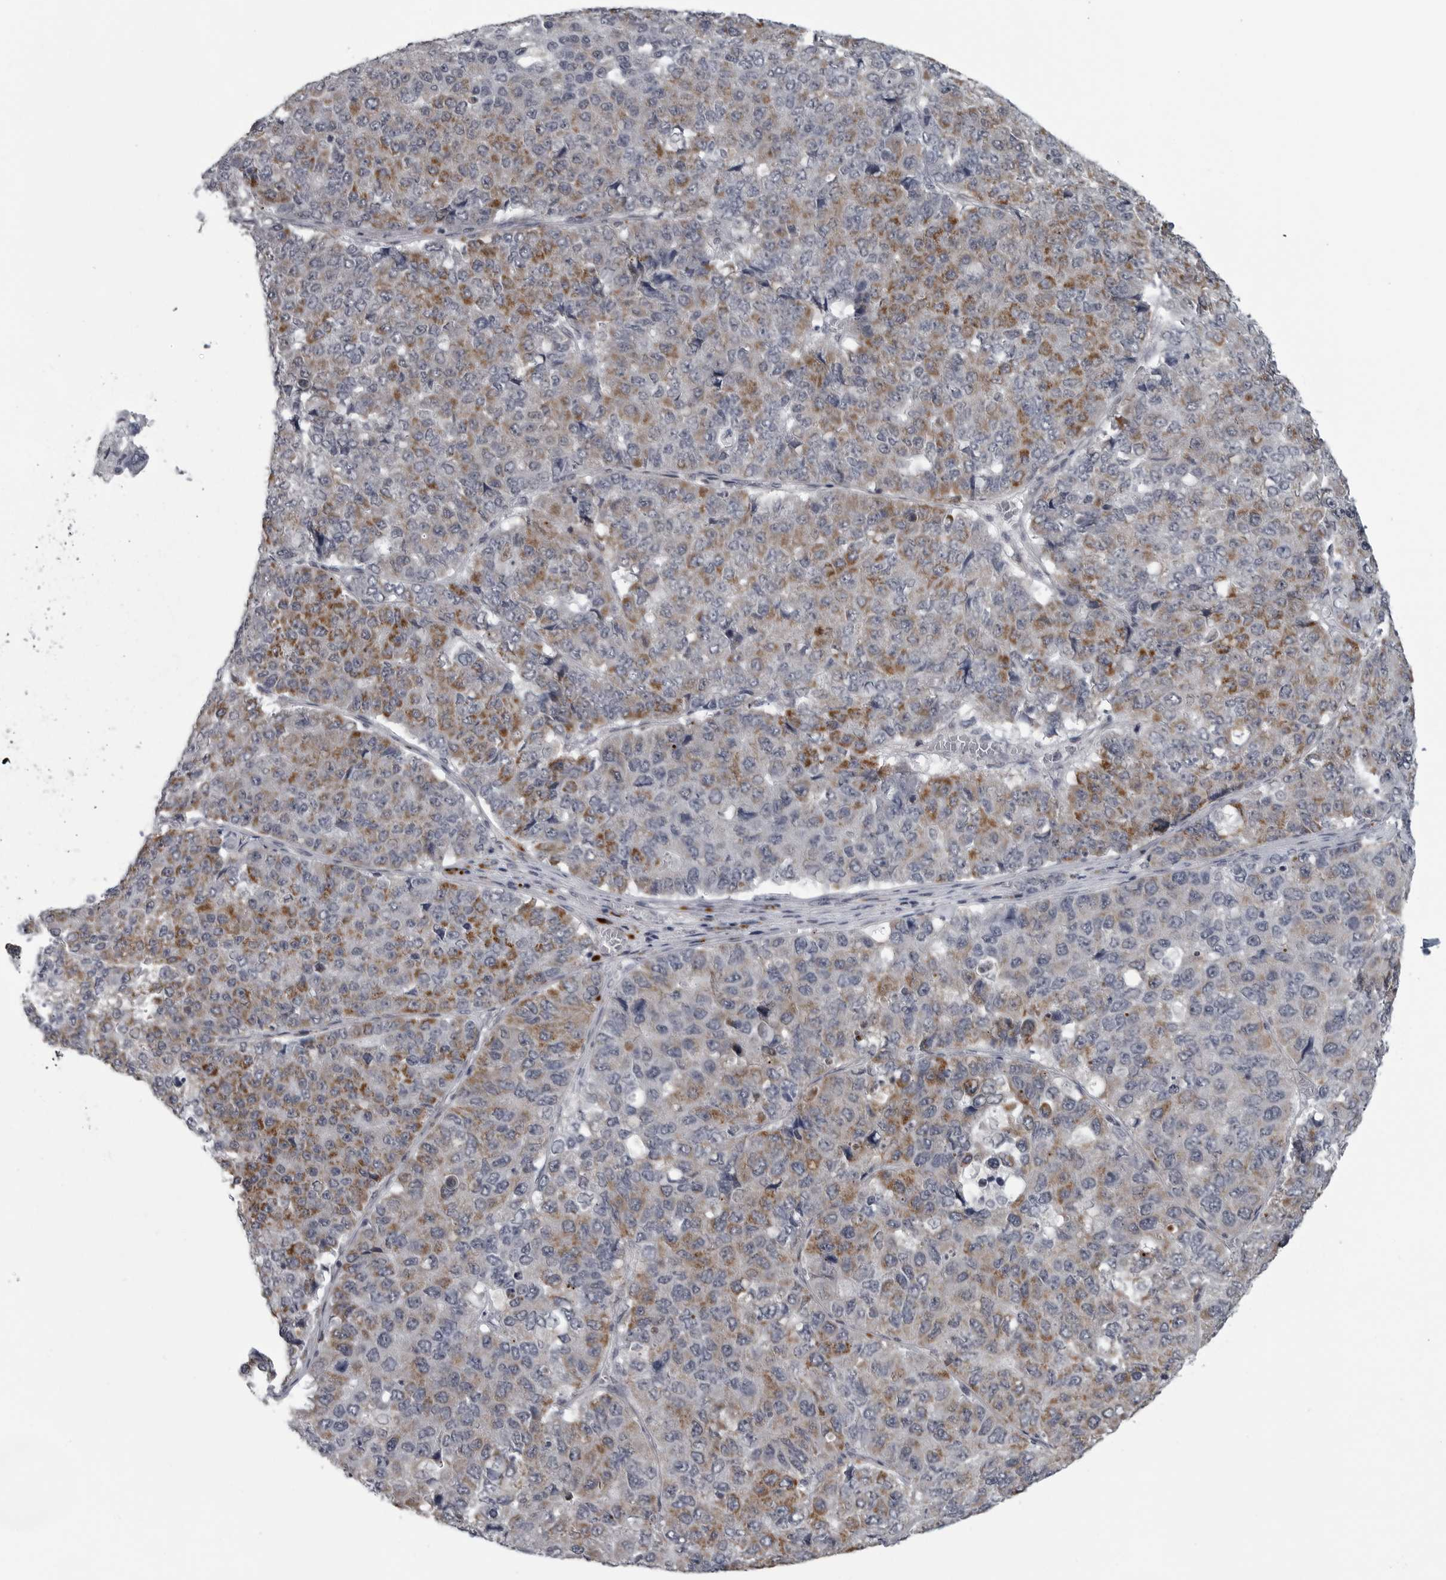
{"staining": {"intensity": "moderate", "quantity": "25%-75%", "location": "cytoplasmic/membranous"}, "tissue": "pancreatic cancer", "cell_type": "Tumor cells", "image_type": "cancer", "snomed": [{"axis": "morphology", "description": "Adenocarcinoma, NOS"}, {"axis": "topography", "description": "Pancreas"}], "caption": "Pancreatic adenocarcinoma stained for a protein (brown) shows moderate cytoplasmic/membranous positive staining in approximately 25%-75% of tumor cells.", "gene": "LYSMD1", "patient": {"sex": "male", "age": 50}}